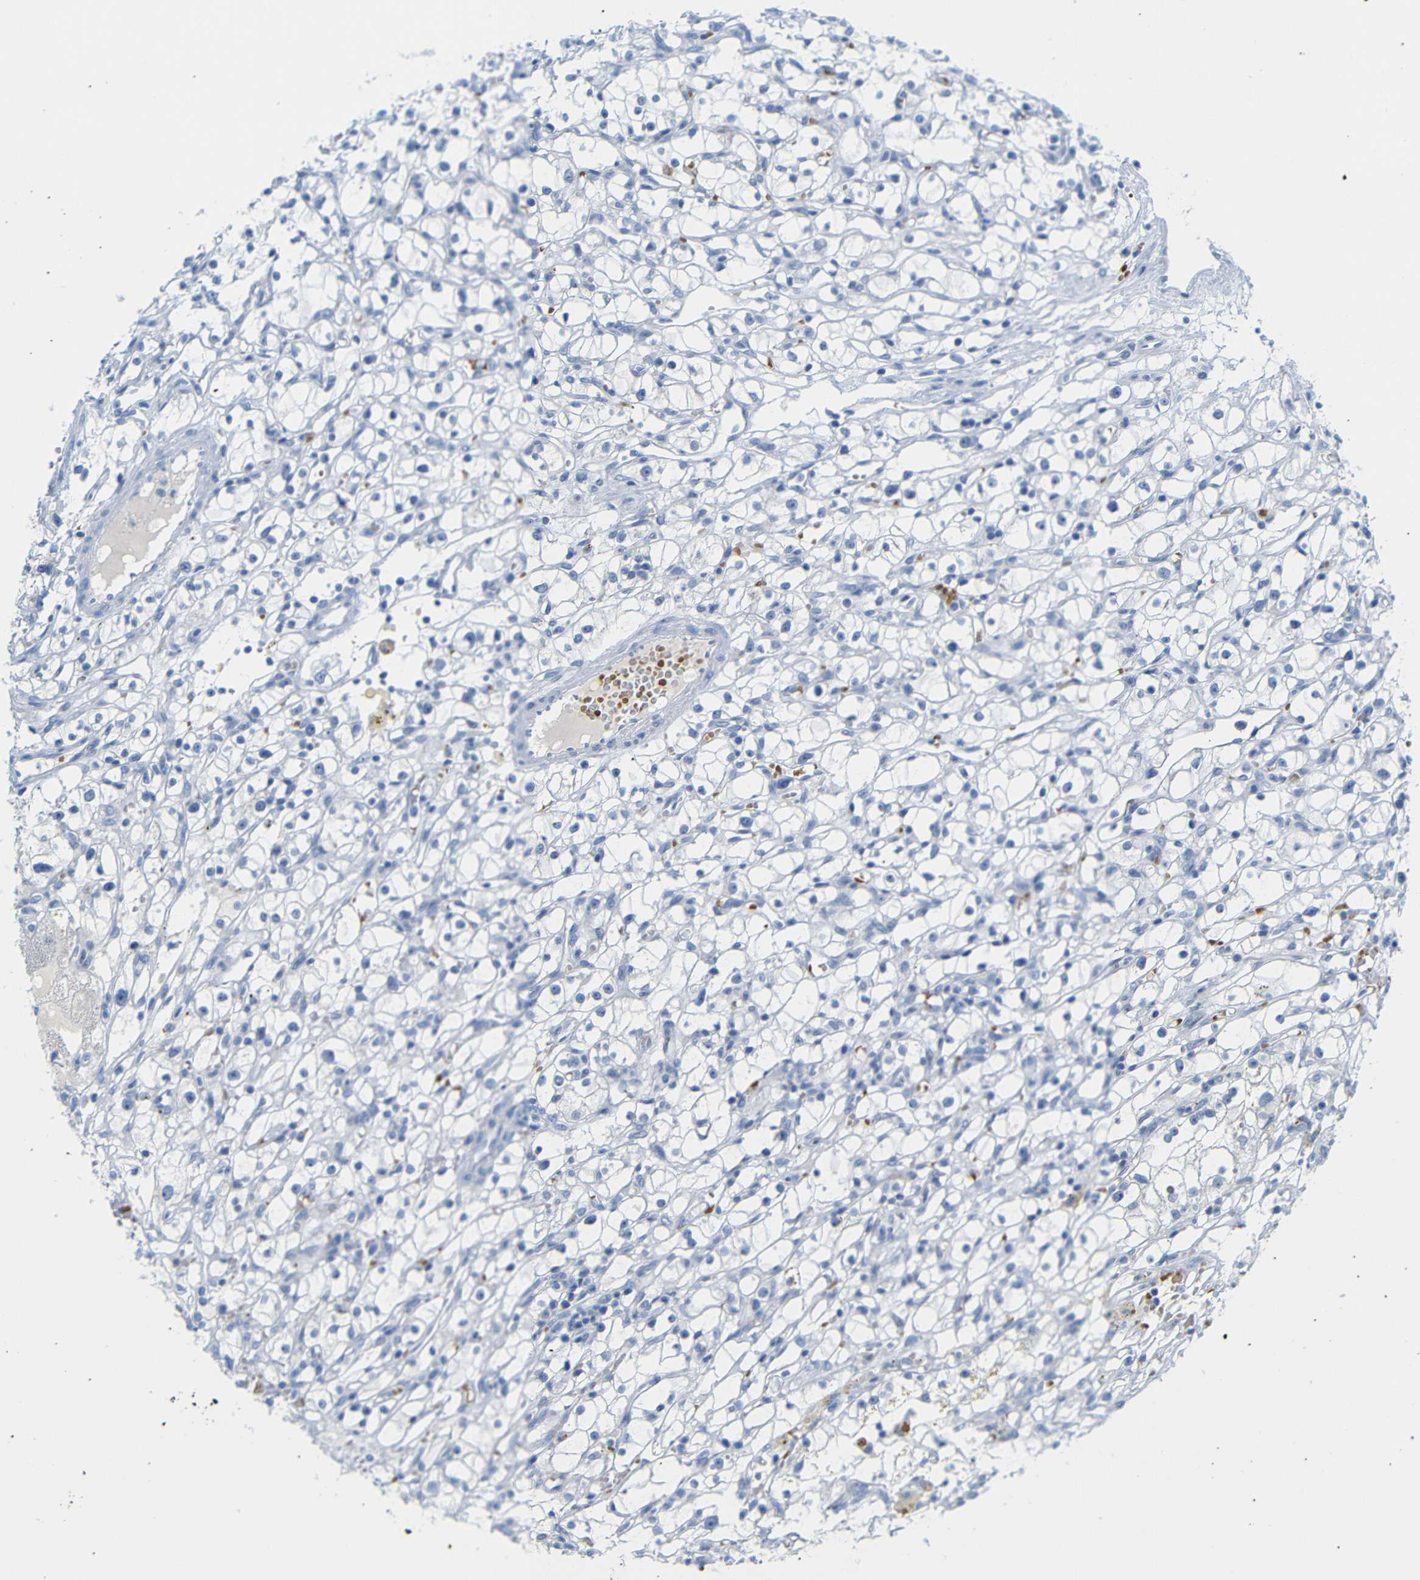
{"staining": {"intensity": "negative", "quantity": "none", "location": "none"}, "tissue": "renal cancer", "cell_type": "Tumor cells", "image_type": "cancer", "snomed": [{"axis": "morphology", "description": "Adenocarcinoma, NOS"}, {"axis": "topography", "description": "Kidney"}], "caption": "This image is of adenocarcinoma (renal) stained with IHC to label a protein in brown with the nuclei are counter-stained blue. There is no expression in tumor cells.", "gene": "ERVMER34-1", "patient": {"sex": "male", "age": 56}}